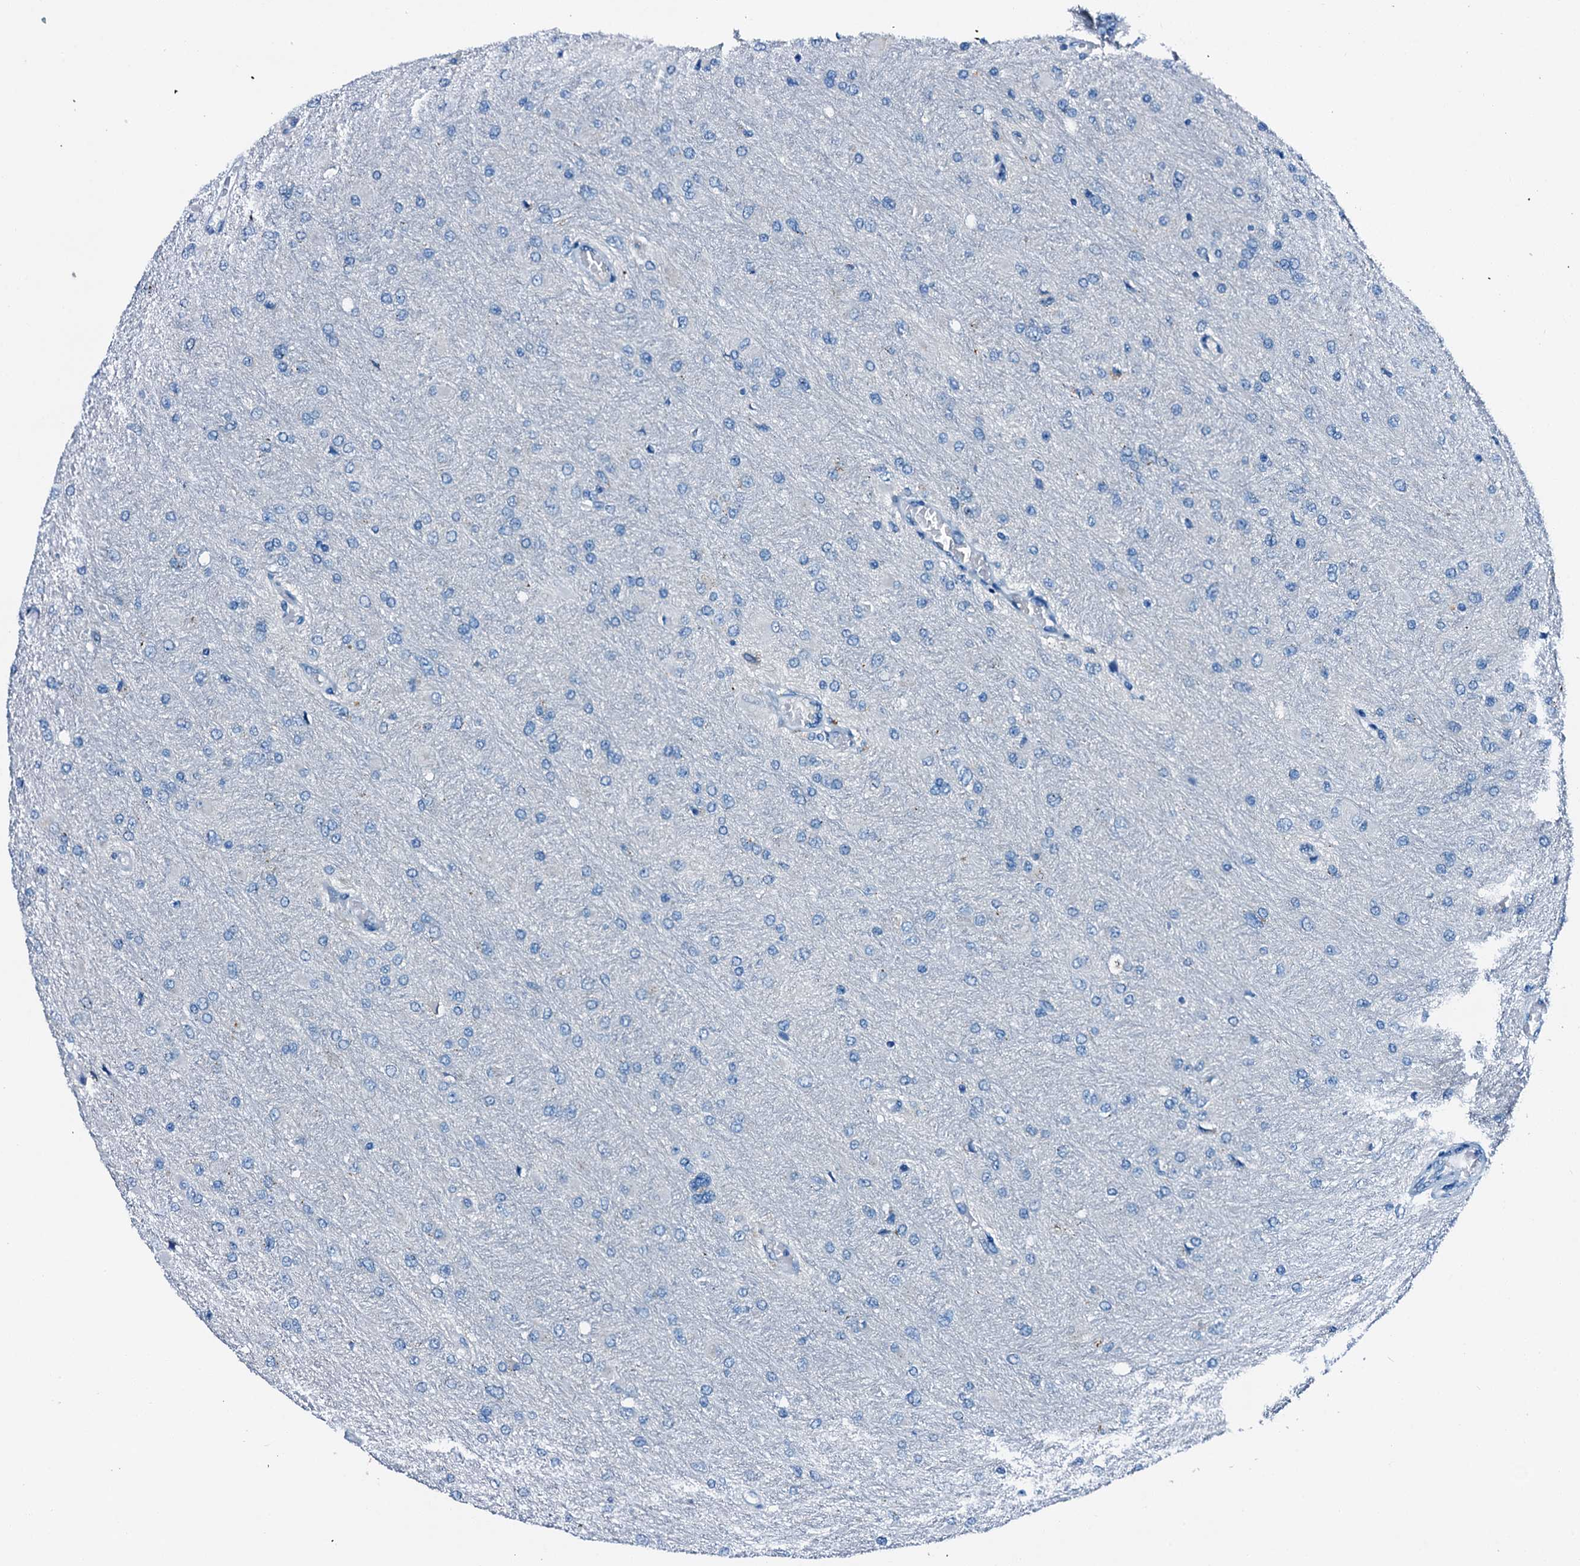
{"staining": {"intensity": "negative", "quantity": "none", "location": "none"}, "tissue": "glioma", "cell_type": "Tumor cells", "image_type": "cancer", "snomed": [{"axis": "morphology", "description": "Glioma, malignant, High grade"}, {"axis": "topography", "description": "Cerebral cortex"}], "caption": "High power microscopy micrograph of an IHC photomicrograph of malignant glioma (high-grade), revealing no significant expression in tumor cells.", "gene": "C1QTNF4", "patient": {"sex": "female", "age": 36}}